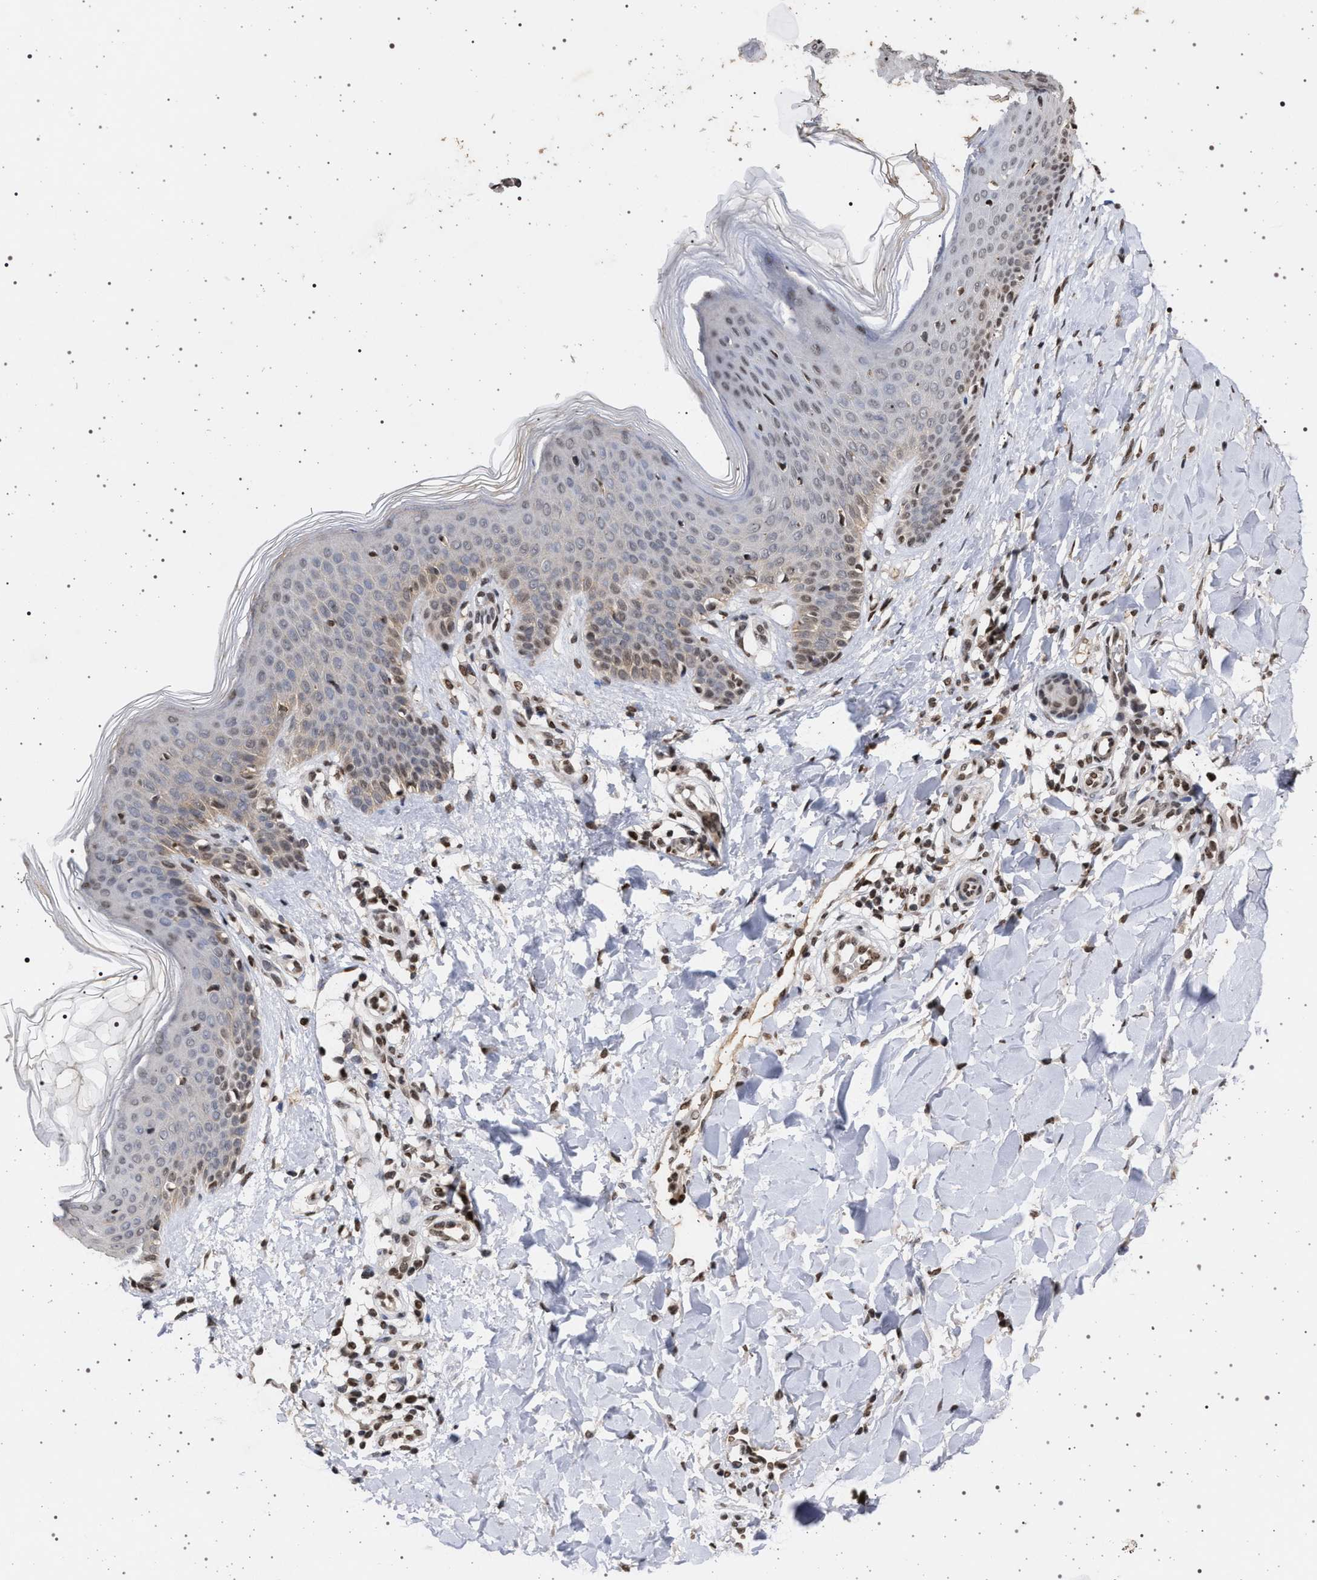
{"staining": {"intensity": "moderate", "quantity": ">75%", "location": "nuclear"}, "tissue": "skin", "cell_type": "Fibroblasts", "image_type": "normal", "snomed": [{"axis": "morphology", "description": "Normal tissue, NOS"}, {"axis": "topography", "description": "Skin"}], "caption": "Brown immunohistochemical staining in unremarkable human skin shows moderate nuclear expression in about >75% of fibroblasts. (brown staining indicates protein expression, while blue staining denotes nuclei).", "gene": "PHF12", "patient": {"sex": "male", "age": 41}}